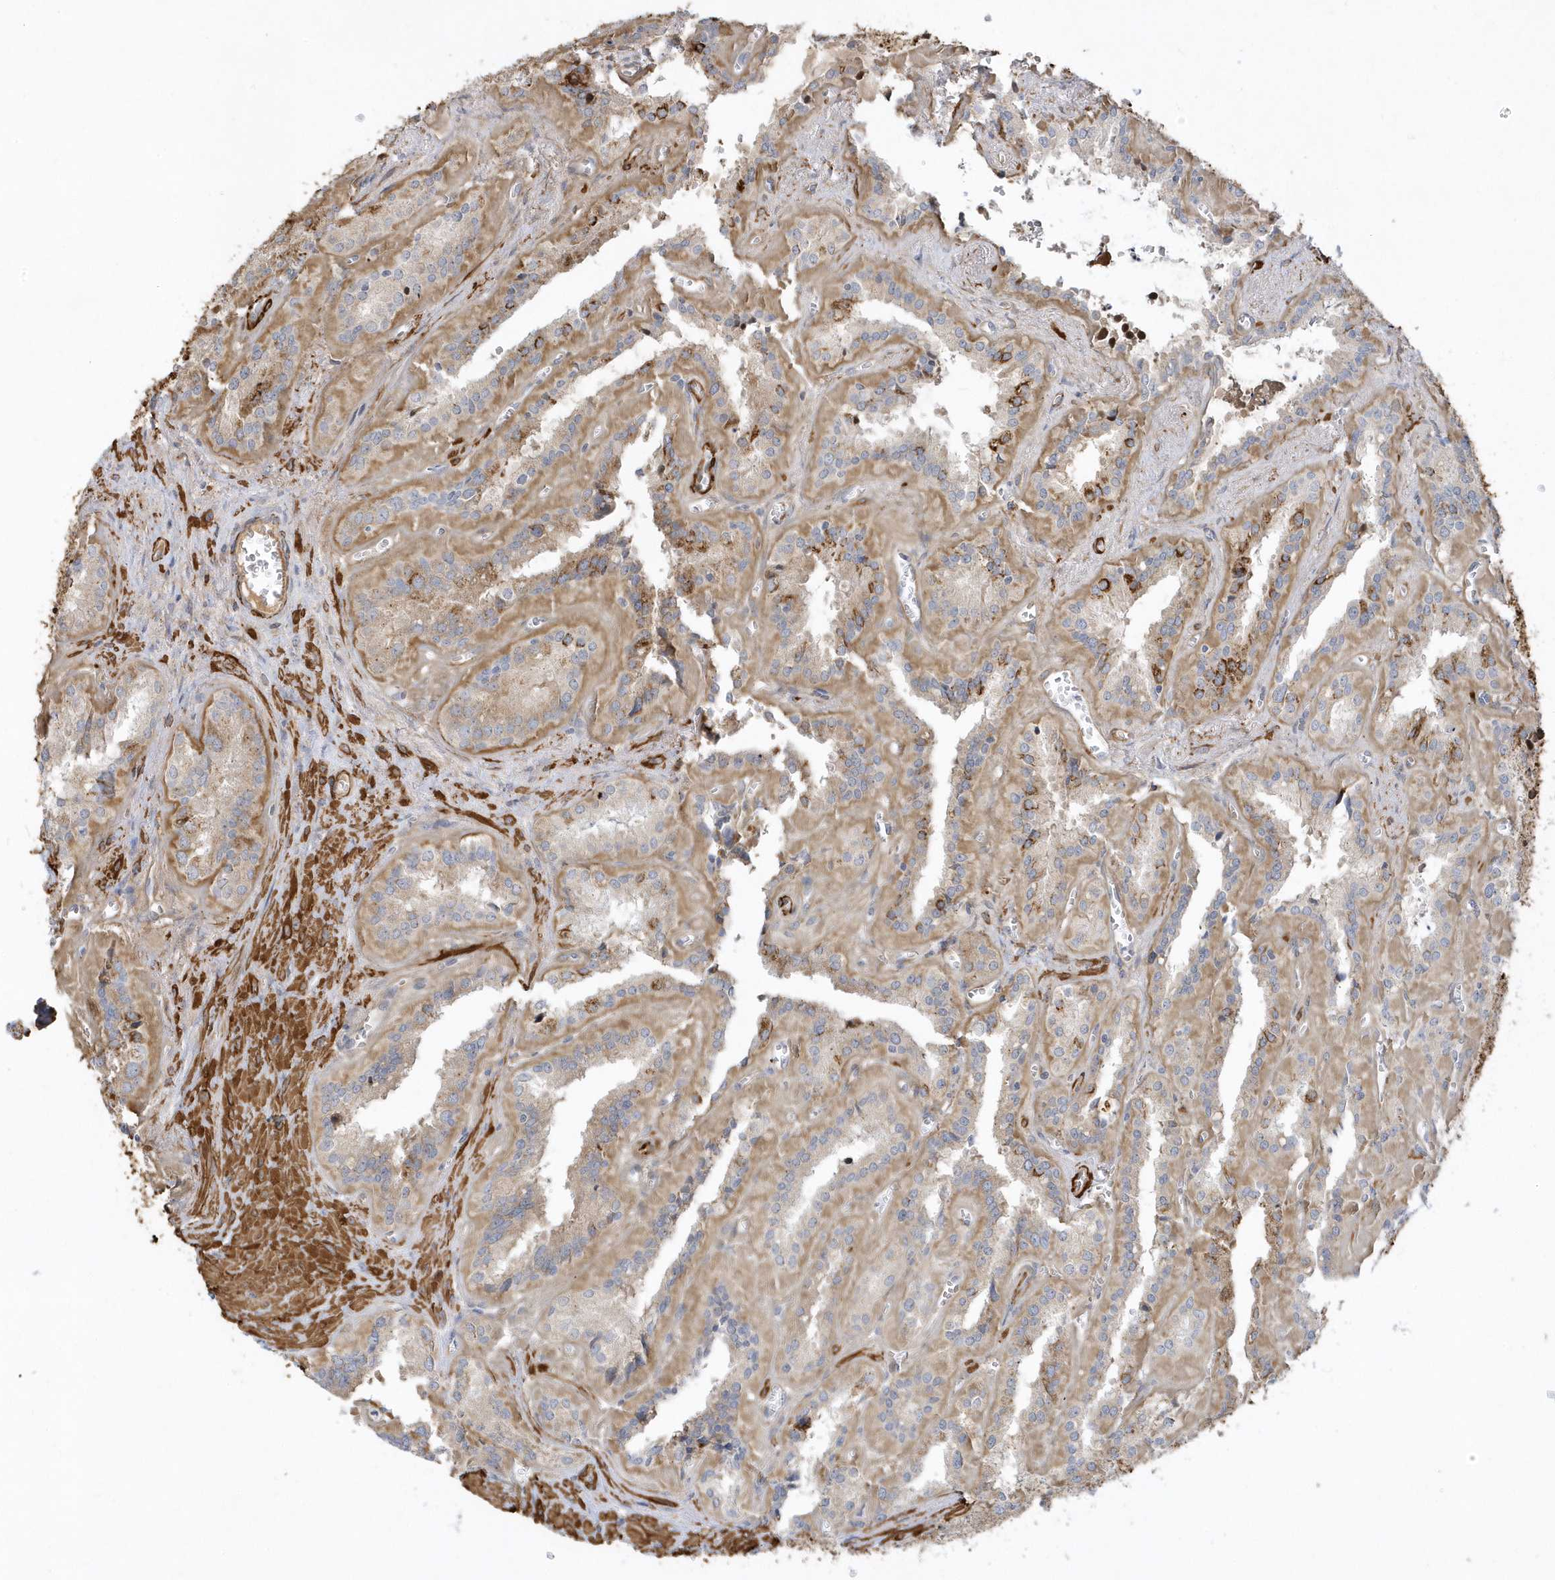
{"staining": {"intensity": "weak", "quantity": ">75%", "location": "cytoplasmic/membranous"}, "tissue": "seminal vesicle", "cell_type": "Glandular cells", "image_type": "normal", "snomed": [{"axis": "morphology", "description": "Normal tissue, NOS"}, {"axis": "topography", "description": "Prostate"}, {"axis": "topography", "description": "Seminal veicle"}], "caption": "A photomicrograph of seminal vesicle stained for a protein shows weak cytoplasmic/membranous brown staining in glandular cells. The staining was performed using DAB (3,3'-diaminobenzidine) to visualize the protein expression in brown, while the nuclei were stained in blue with hematoxylin (Magnification: 20x).", "gene": "THADA", "patient": {"sex": "male", "age": 59}}